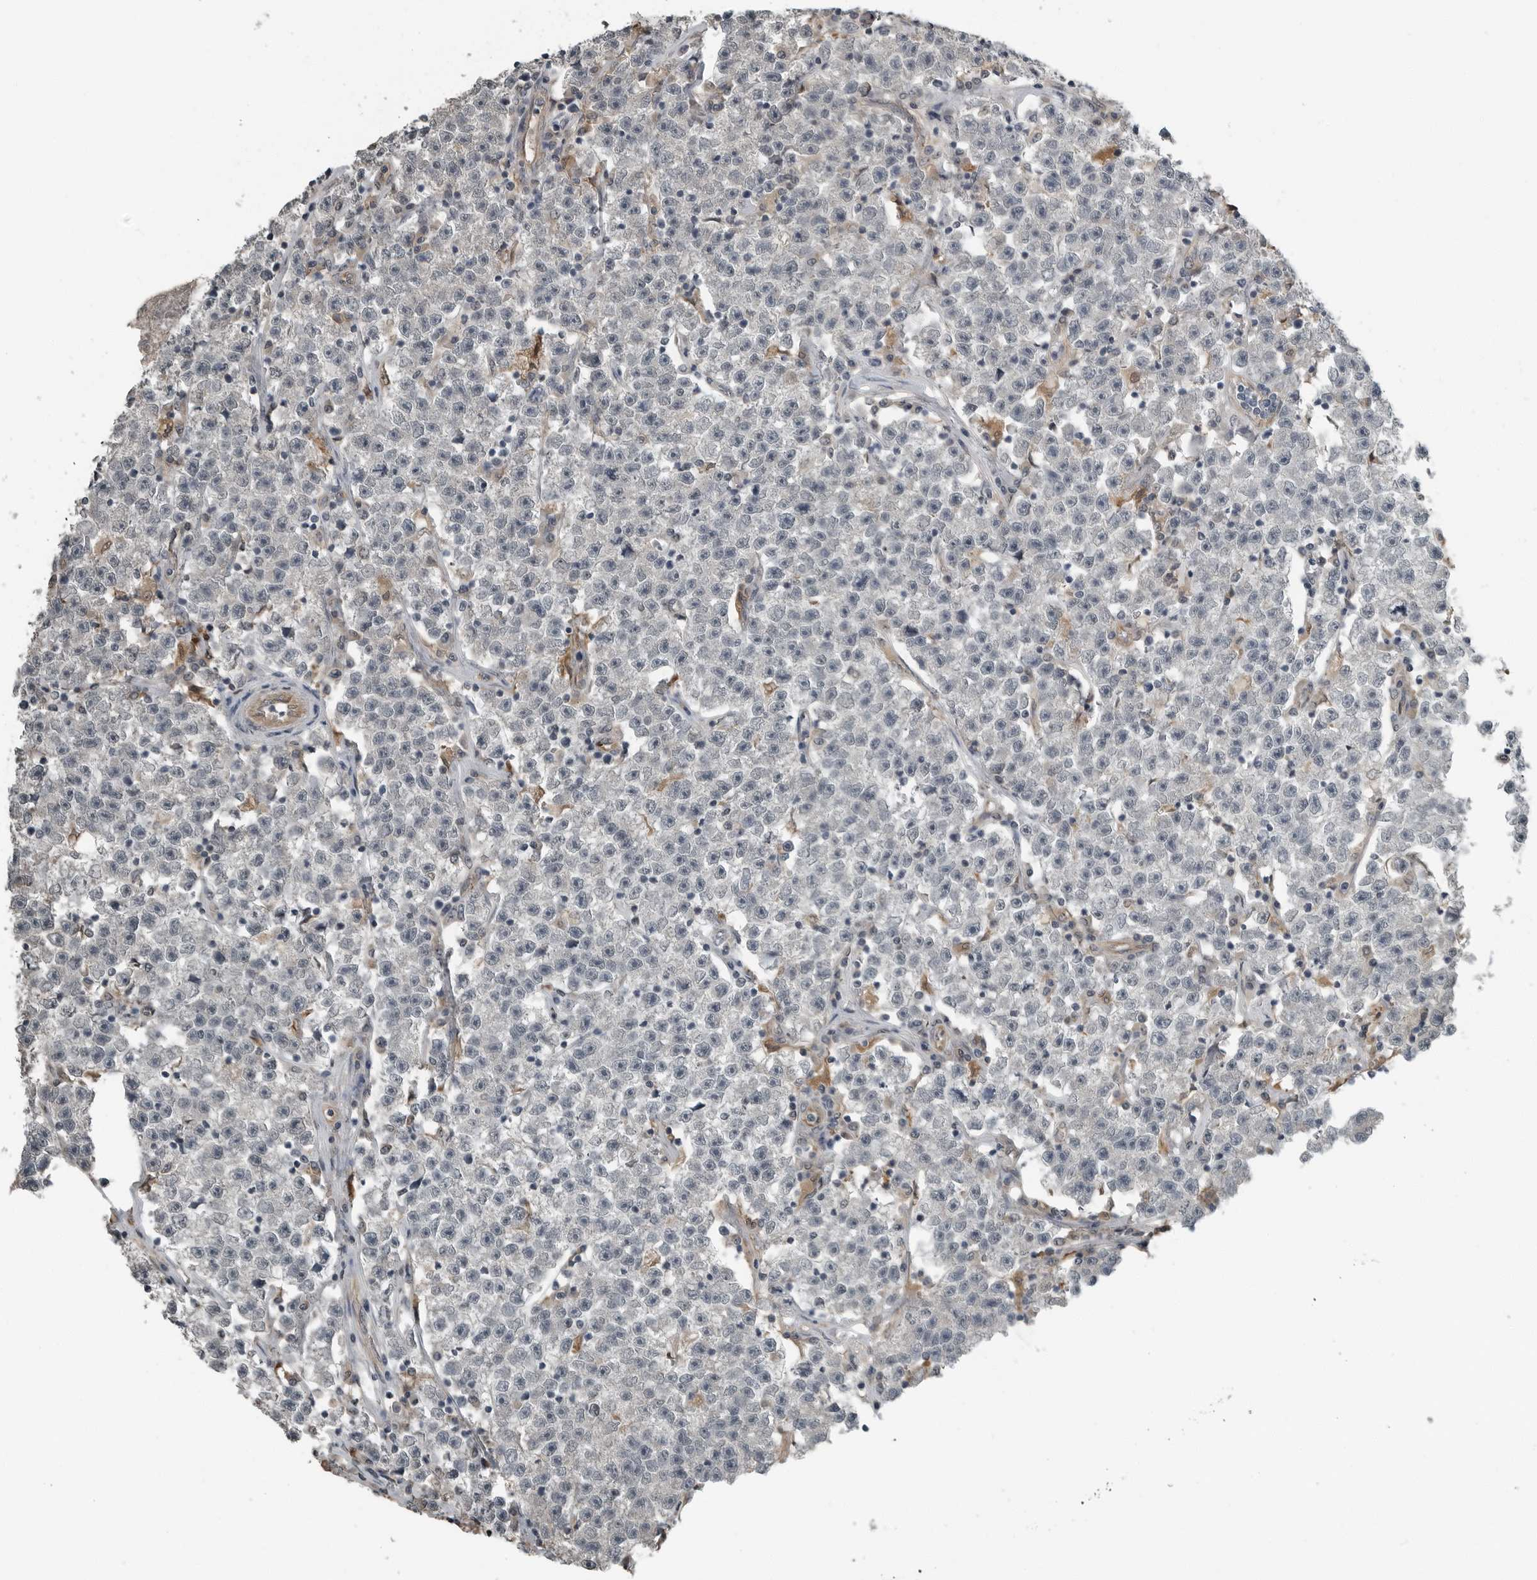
{"staining": {"intensity": "negative", "quantity": "none", "location": "none"}, "tissue": "testis cancer", "cell_type": "Tumor cells", "image_type": "cancer", "snomed": [{"axis": "morphology", "description": "Seminoma, NOS"}, {"axis": "topography", "description": "Testis"}], "caption": "Protein analysis of testis cancer (seminoma) displays no significant staining in tumor cells.", "gene": "KYAT1", "patient": {"sex": "male", "age": 22}}